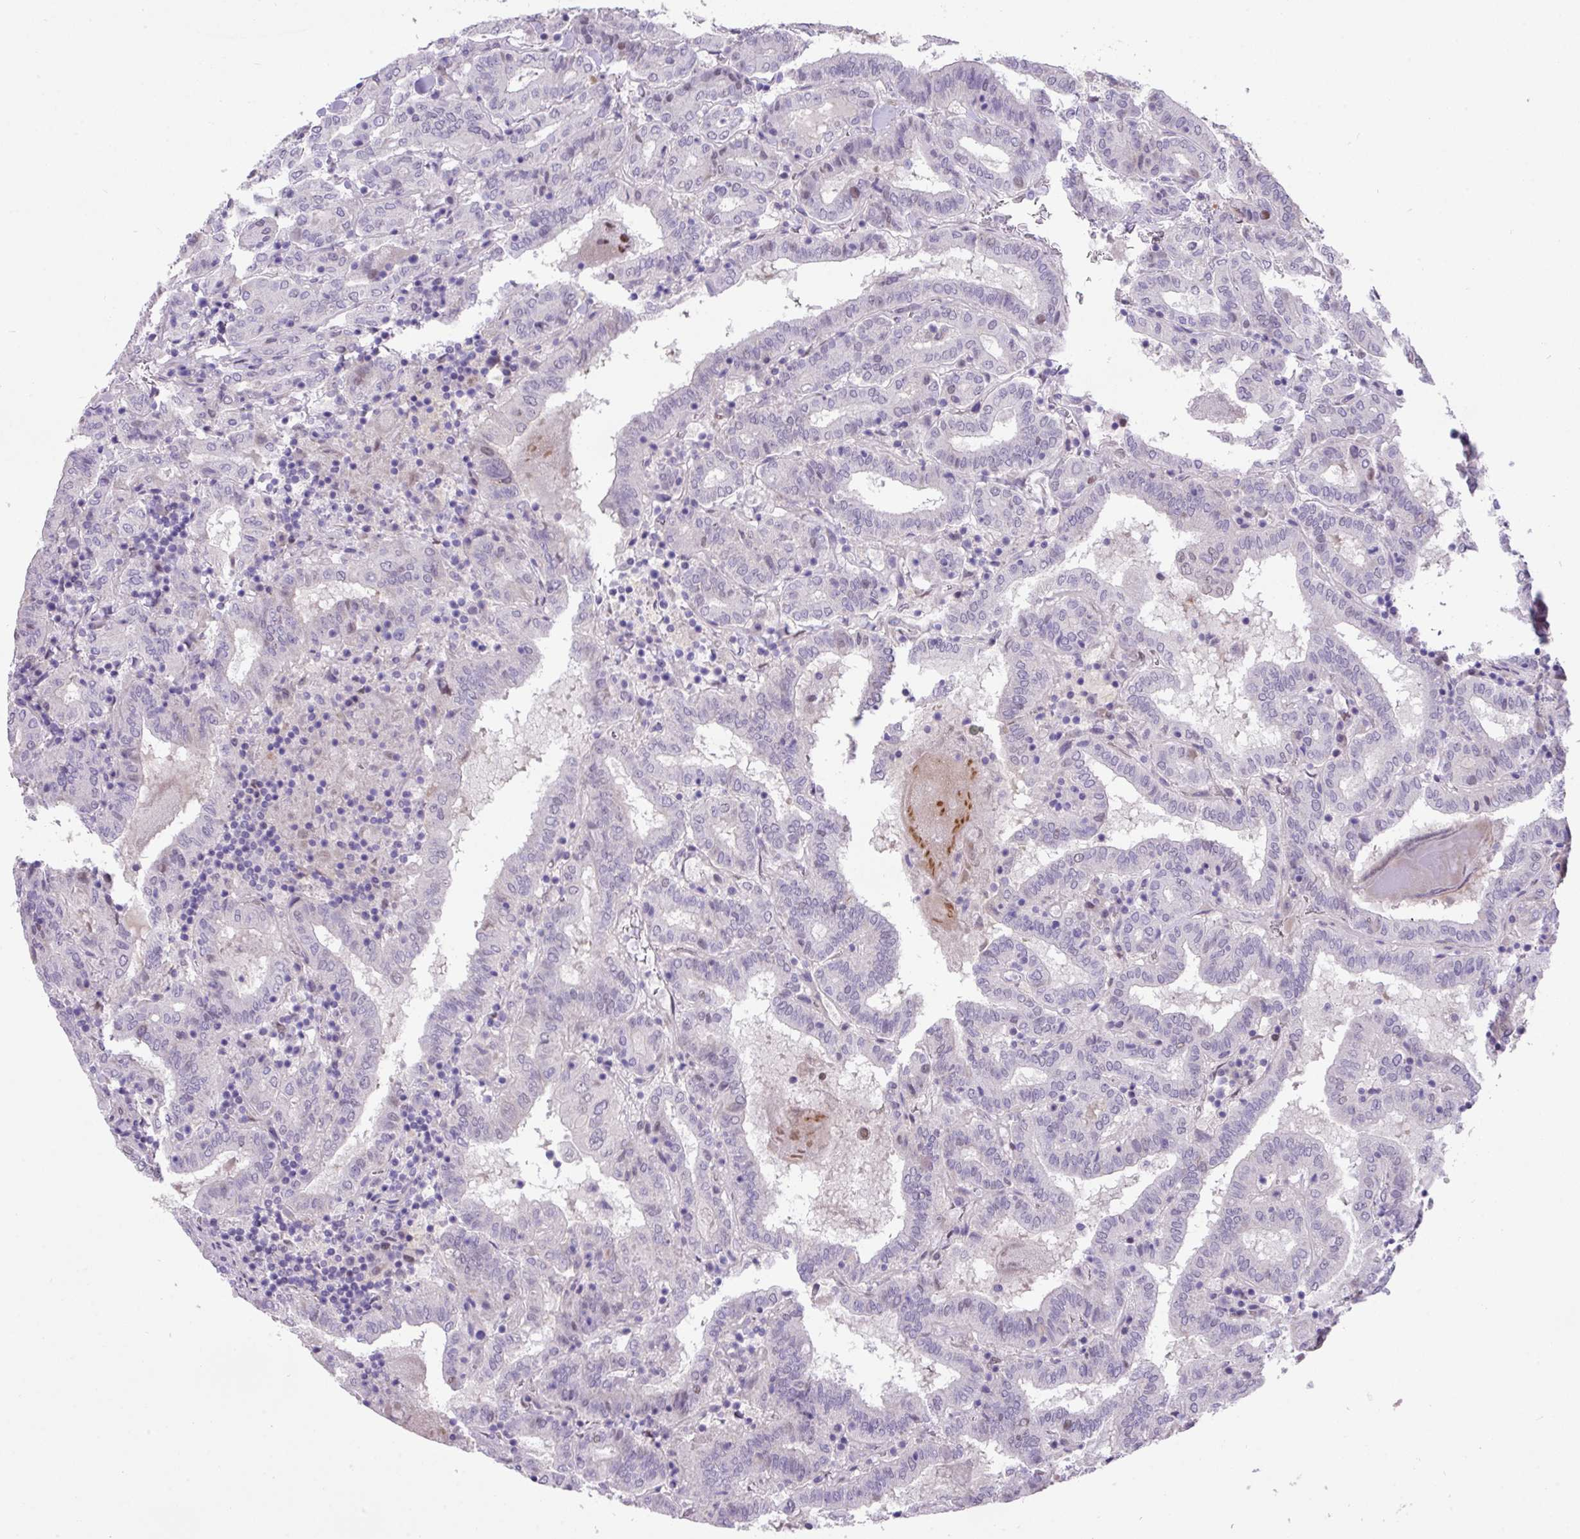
{"staining": {"intensity": "negative", "quantity": "none", "location": "none"}, "tissue": "thyroid cancer", "cell_type": "Tumor cells", "image_type": "cancer", "snomed": [{"axis": "morphology", "description": "Papillary adenocarcinoma, NOS"}, {"axis": "topography", "description": "Thyroid gland"}], "caption": "High magnification brightfield microscopy of thyroid cancer (papillary adenocarcinoma) stained with DAB (3,3'-diaminobenzidine) (brown) and counterstained with hematoxylin (blue): tumor cells show no significant positivity.", "gene": "ANKRD13B", "patient": {"sex": "female", "age": 72}}